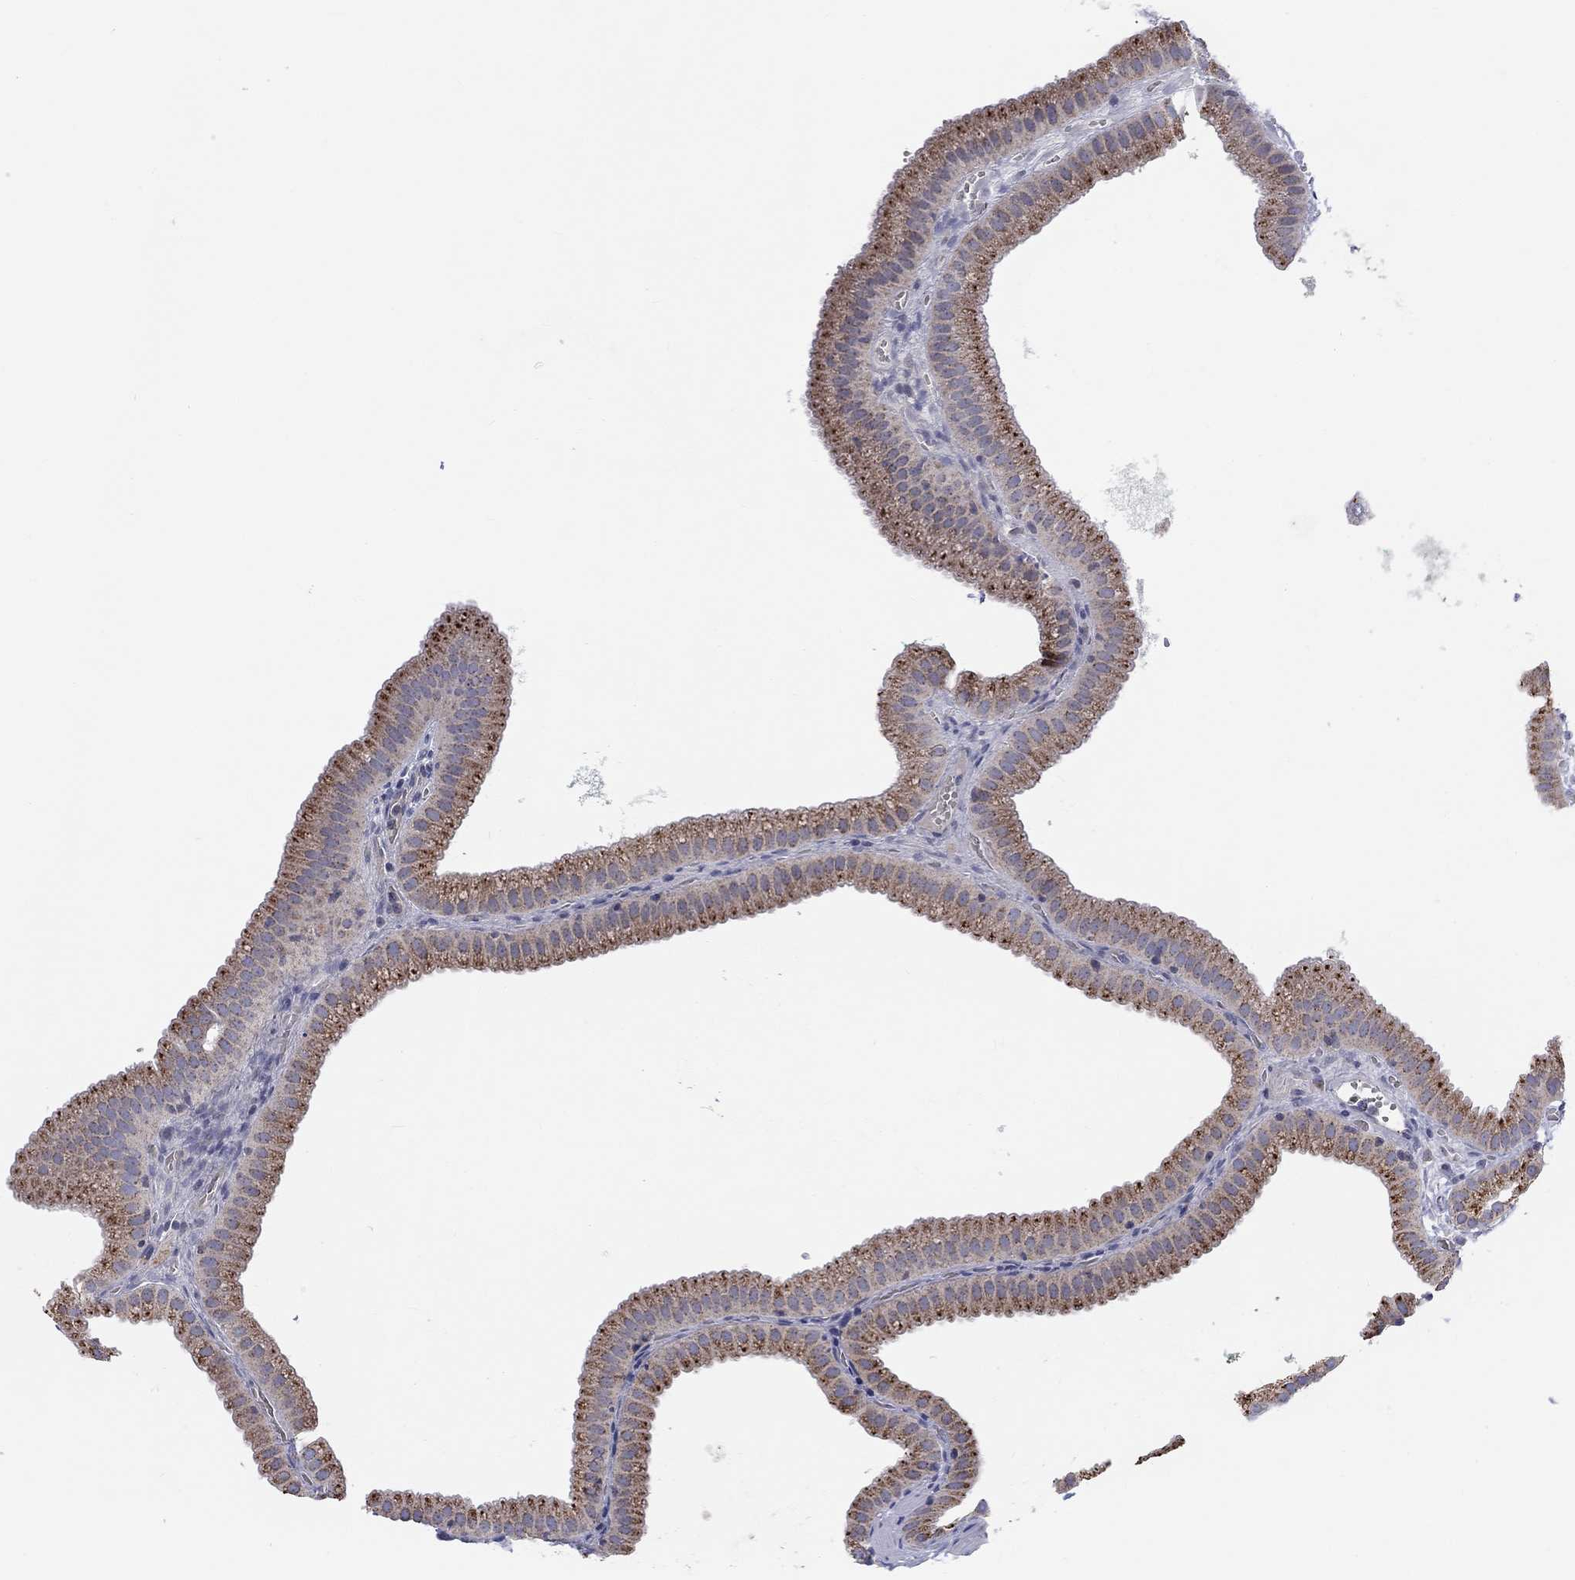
{"staining": {"intensity": "strong", "quantity": ">75%", "location": "cytoplasmic/membranous"}, "tissue": "gallbladder", "cell_type": "Glandular cells", "image_type": "normal", "snomed": [{"axis": "morphology", "description": "Normal tissue, NOS"}, {"axis": "topography", "description": "Gallbladder"}], "caption": "Unremarkable gallbladder exhibits strong cytoplasmic/membranous staining in approximately >75% of glandular cells, visualized by immunohistochemistry. The staining was performed using DAB to visualize the protein expression in brown, while the nuclei were stained in blue with hematoxylin (Magnification: 20x).", "gene": "BCO2", "patient": {"sex": "male", "age": 67}}